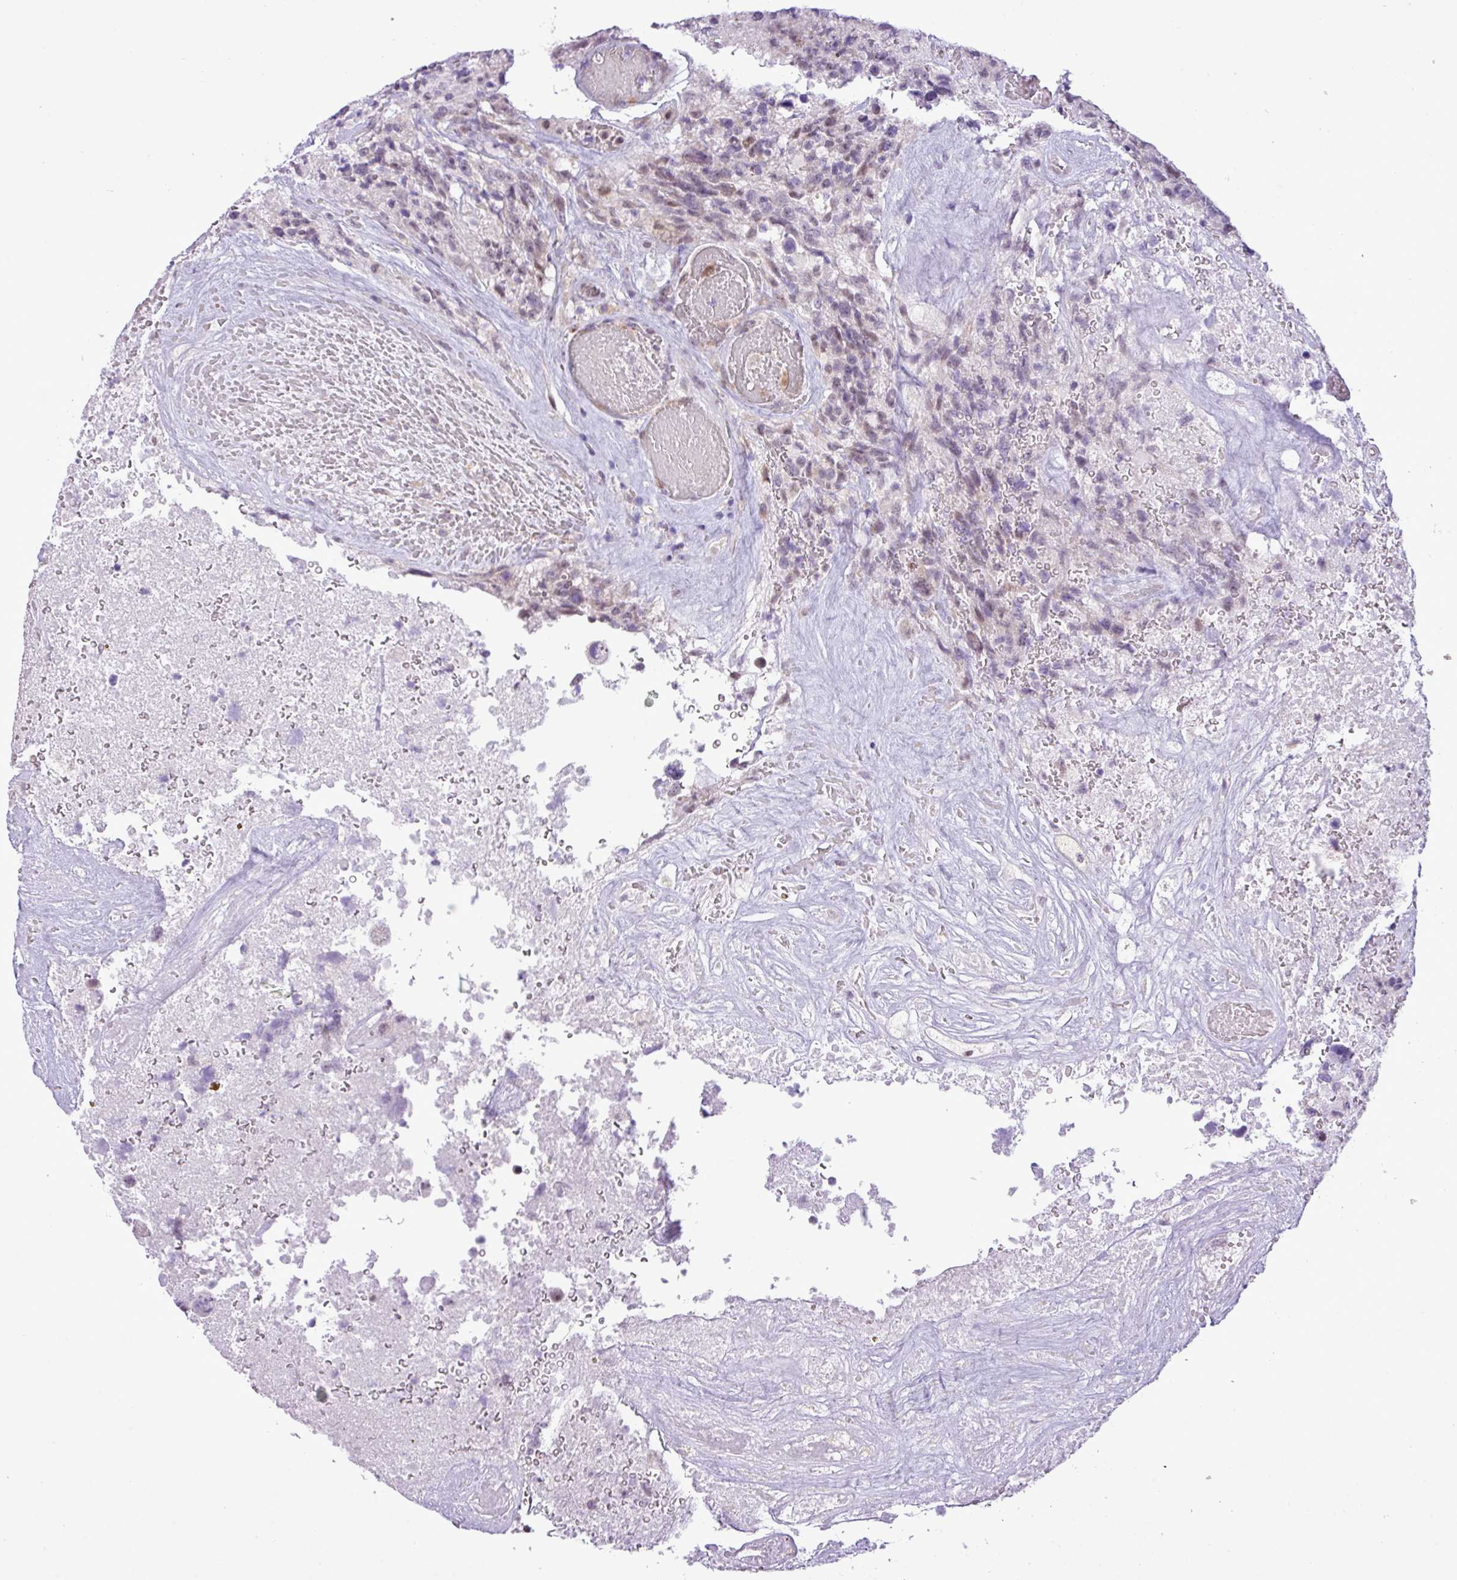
{"staining": {"intensity": "negative", "quantity": "none", "location": "none"}, "tissue": "glioma", "cell_type": "Tumor cells", "image_type": "cancer", "snomed": [{"axis": "morphology", "description": "Glioma, malignant, High grade"}, {"axis": "topography", "description": "Brain"}], "caption": "High-grade glioma (malignant) was stained to show a protein in brown. There is no significant staining in tumor cells.", "gene": "ELOA2", "patient": {"sex": "male", "age": 69}}